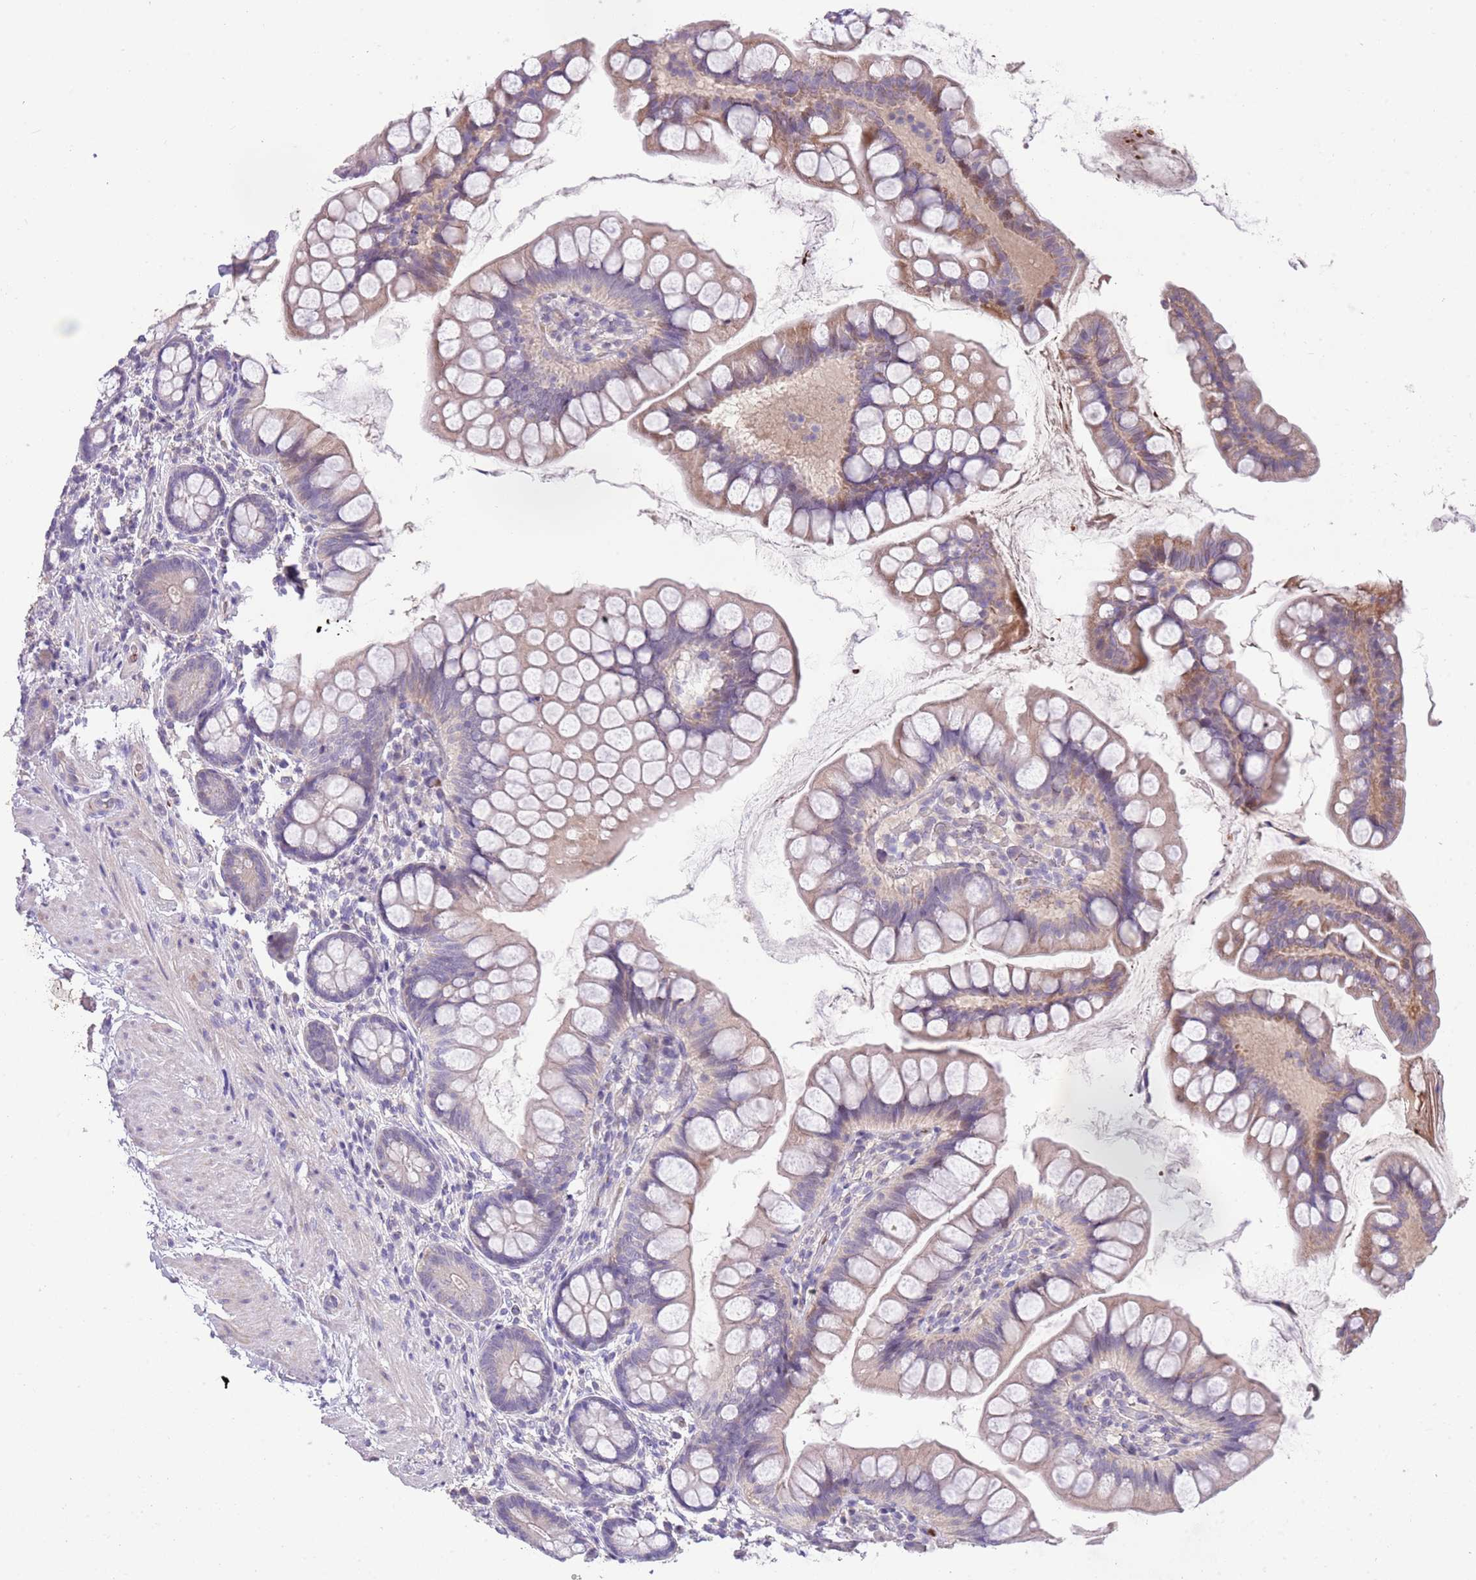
{"staining": {"intensity": "weak", "quantity": "25%-75%", "location": "cytoplasmic/membranous"}, "tissue": "small intestine", "cell_type": "Glandular cells", "image_type": "normal", "snomed": [{"axis": "morphology", "description": "Normal tissue, NOS"}, {"axis": "topography", "description": "Small intestine"}], "caption": "Weak cytoplasmic/membranous staining is present in approximately 25%-75% of glandular cells in benign small intestine. (Brightfield microscopy of DAB IHC at high magnification).", "gene": "ZNF14", "patient": {"sex": "male", "age": 70}}